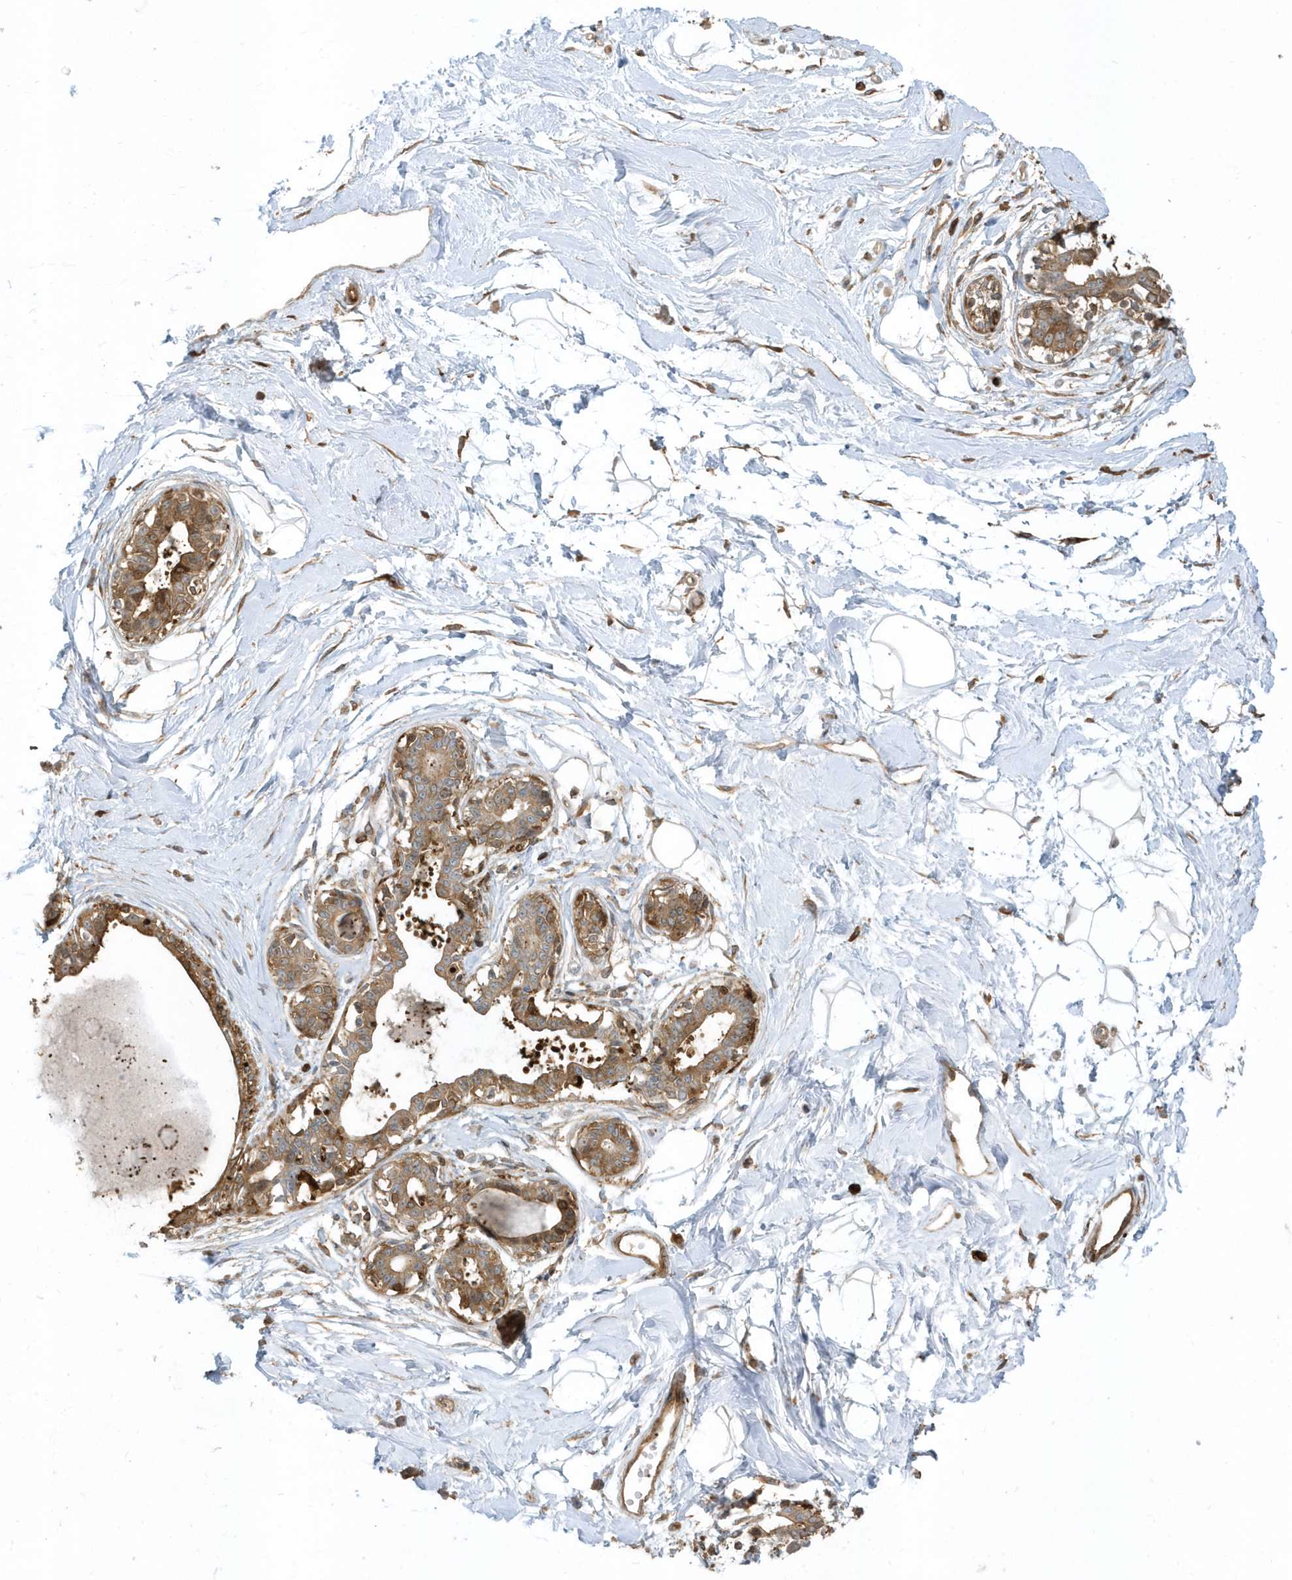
{"staining": {"intensity": "weak", "quantity": "25%-75%", "location": "cytoplasmic/membranous"}, "tissue": "breast", "cell_type": "Adipocytes", "image_type": "normal", "snomed": [{"axis": "morphology", "description": "Normal tissue, NOS"}, {"axis": "topography", "description": "Breast"}], "caption": "The immunohistochemical stain labels weak cytoplasmic/membranous staining in adipocytes of unremarkable breast. (DAB IHC with brightfield microscopy, high magnification).", "gene": "CLCN6", "patient": {"sex": "female", "age": 45}}